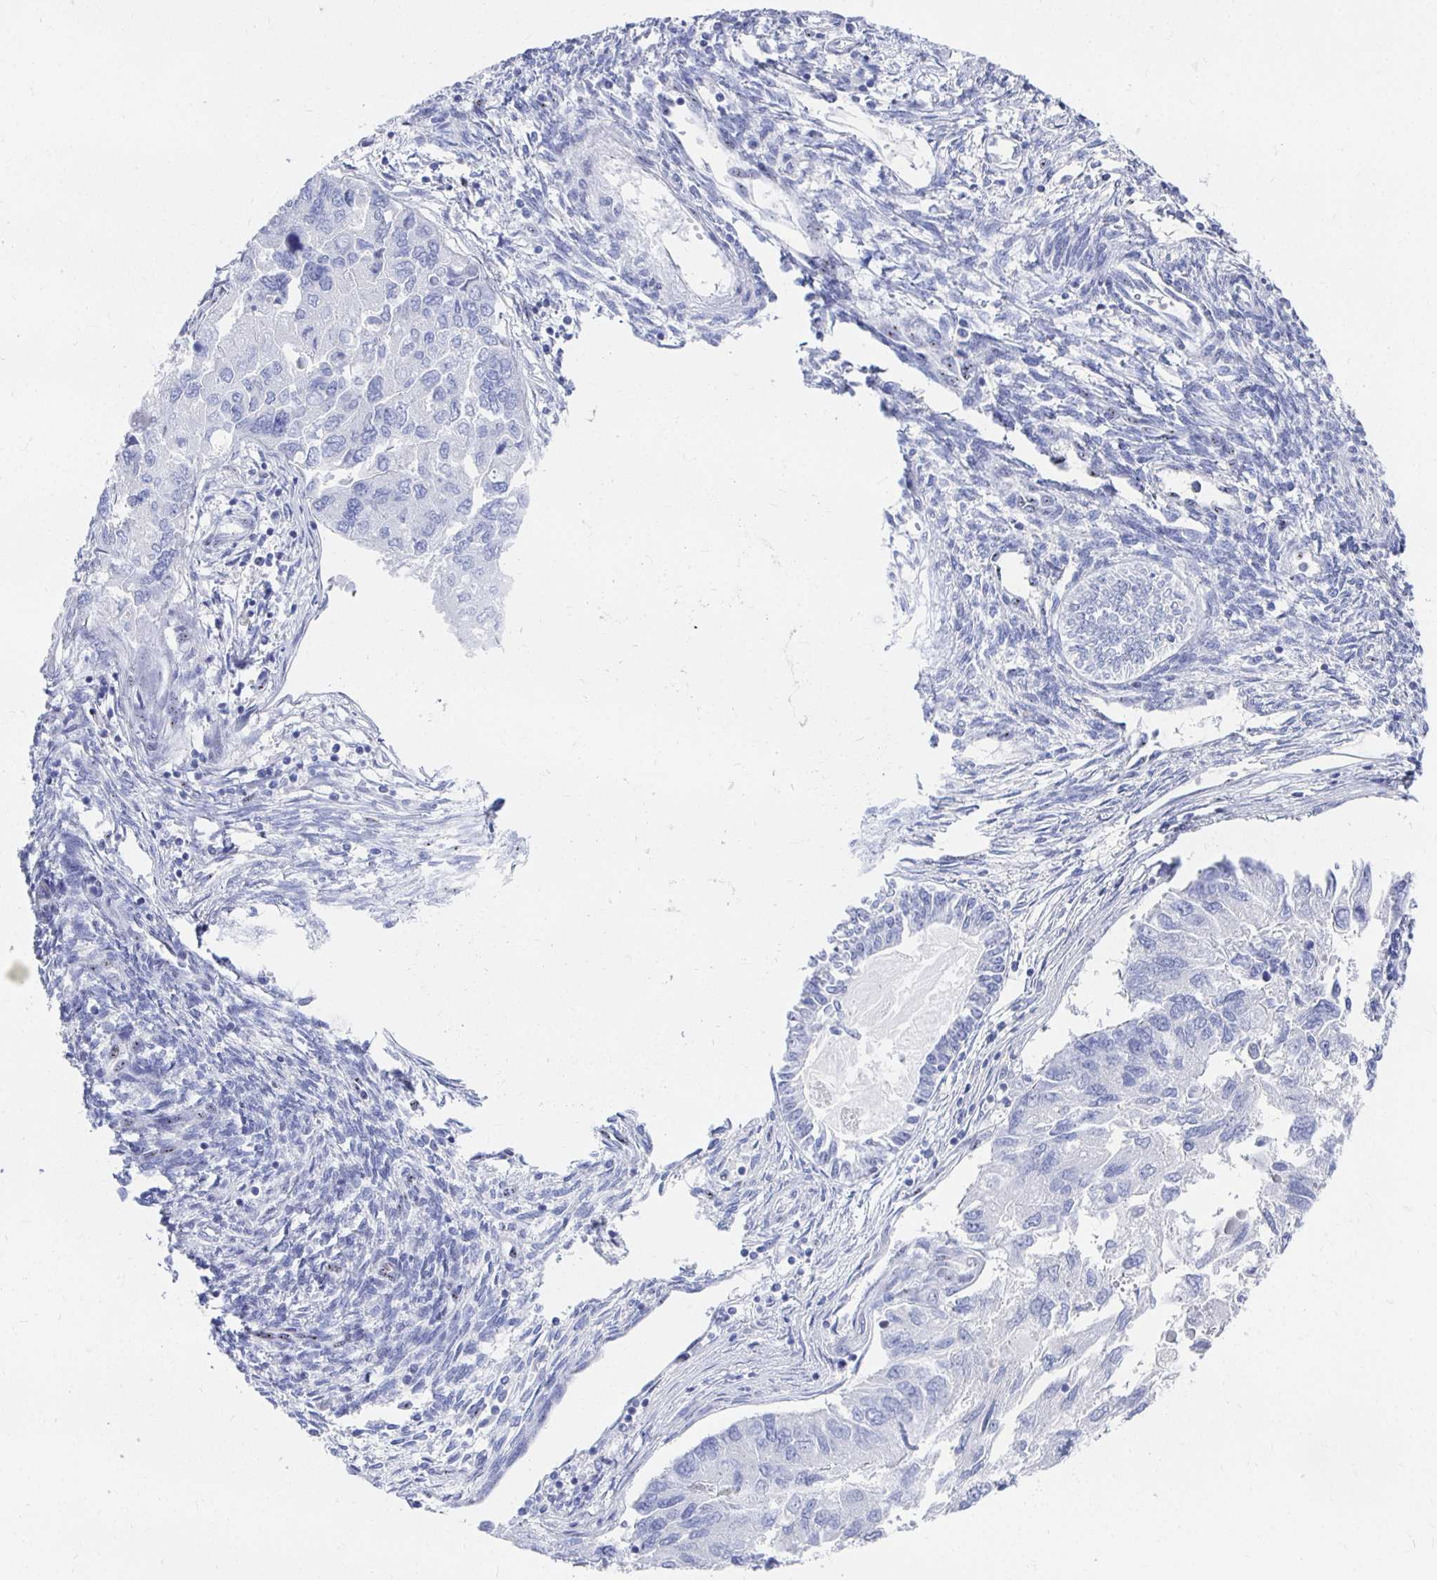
{"staining": {"intensity": "negative", "quantity": "none", "location": "none"}, "tissue": "endometrial cancer", "cell_type": "Tumor cells", "image_type": "cancer", "snomed": [{"axis": "morphology", "description": "Carcinoma, NOS"}, {"axis": "topography", "description": "Uterus"}], "caption": "IHC micrograph of human endometrial carcinoma stained for a protein (brown), which demonstrates no staining in tumor cells. The staining is performed using DAB (3,3'-diaminobenzidine) brown chromogen with nuclei counter-stained in using hematoxylin.", "gene": "CLIC3", "patient": {"sex": "female", "age": 76}}